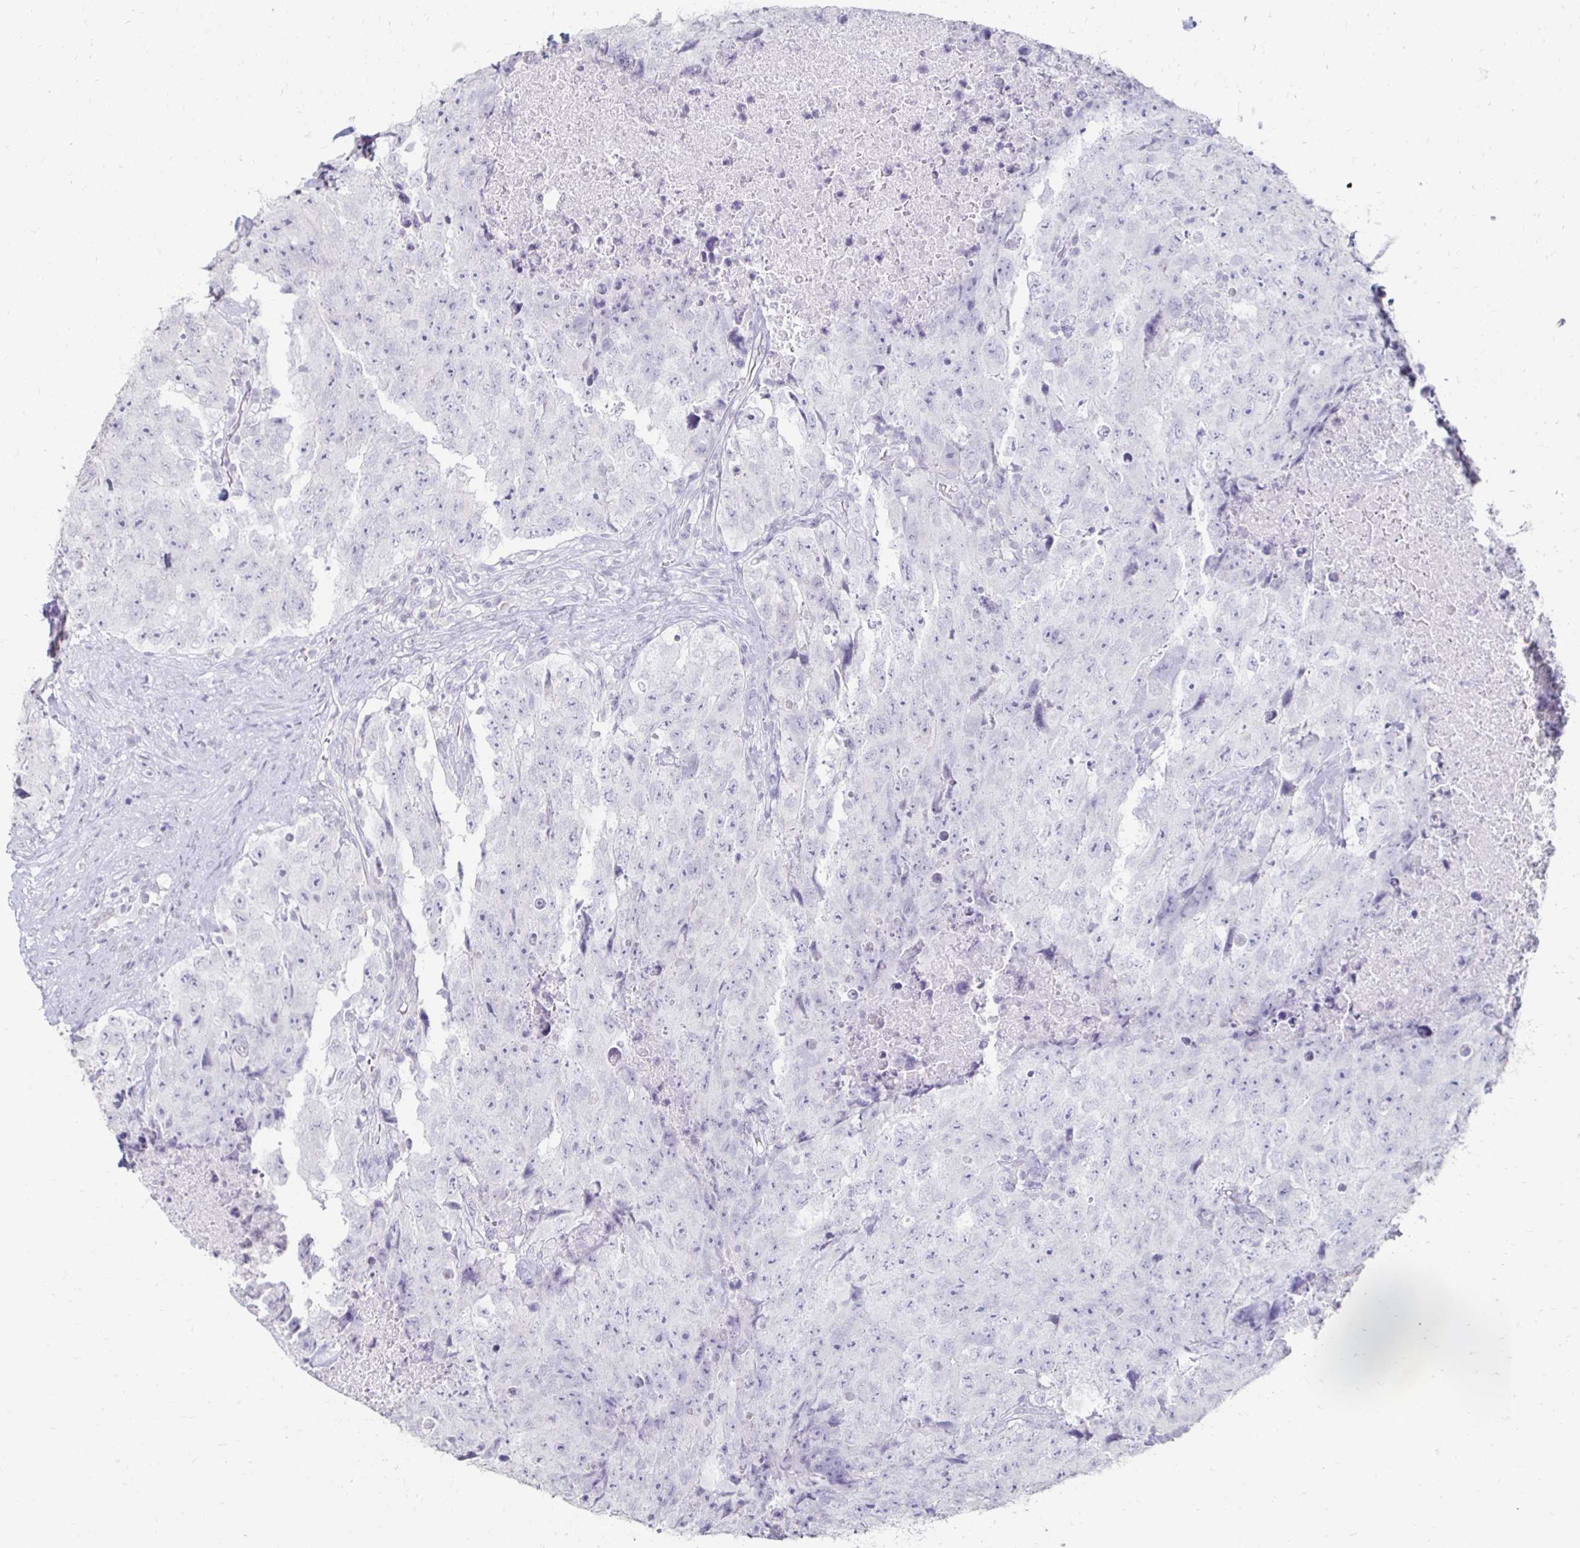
{"staining": {"intensity": "negative", "quantity": "none", "location": "none"}, "tissue": "testis cancer", "cell_type": "Tumor cells", "image_type": "cancer", "snomed": [{"axis": "morphology", "description": "Carcinoma, Embryonal, NOS"}, {"axis": "topography", "description": "Testis"}], "caption": "Immunohistochemistry (IHC) of testis cancer (embryonal carcinoma) reveals no expression in tumor cells.", "gene": "TOMM34", "patient": {"sex": "male", "age": 24}}